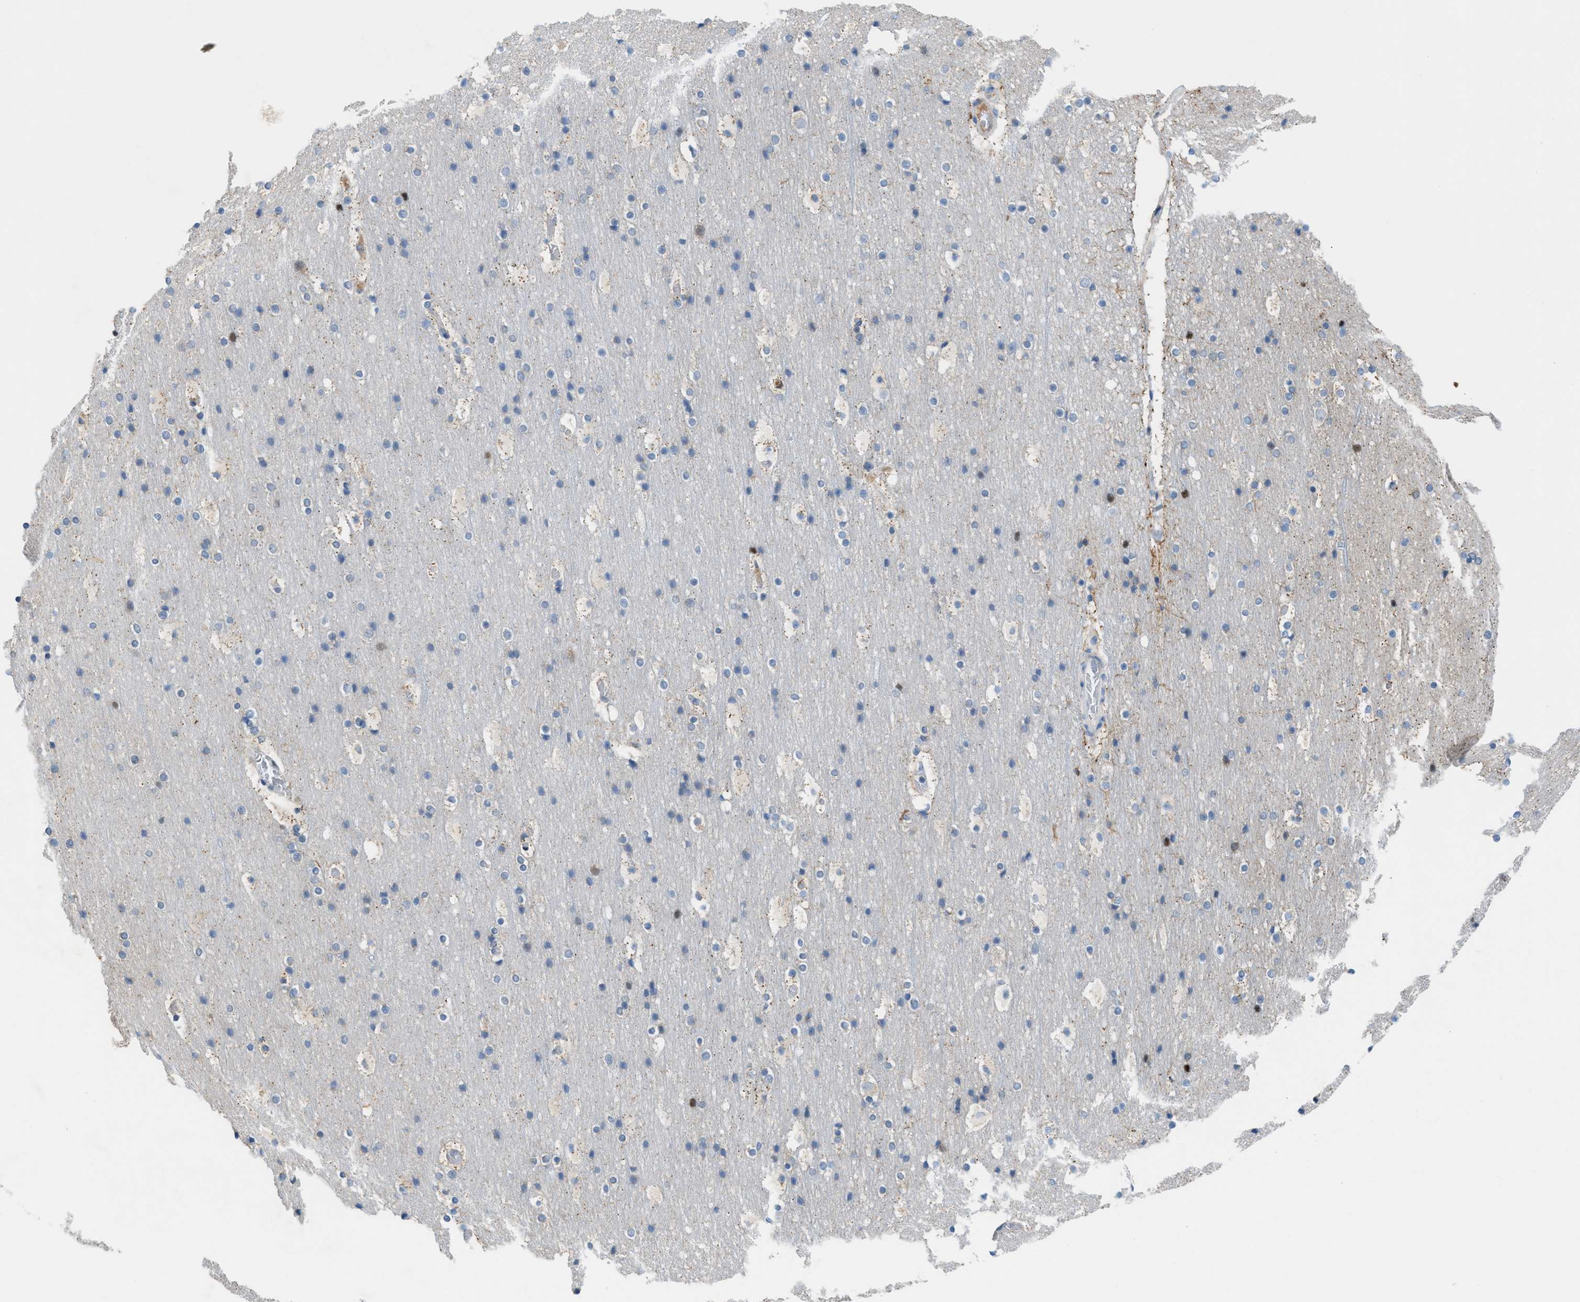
{"staining": {"intensity": "negative", "quantity": "none", "location": "none"}, "tissue": "cerebral cortex", "cell_type": "Endothelial cells", "image_type": "normal", "snomed": [{"axis": "morphology", "description": "Normal tissue, NOS"}, {"axis": "topography", "description": "Cerebral cortex"}], "caption": "Immunohistochemical staining of normal human cerebral cortex displays no significant expression in endothelial cells.", "gene": "PPM1D", "patient": {"sex": "male", "age": 57}}